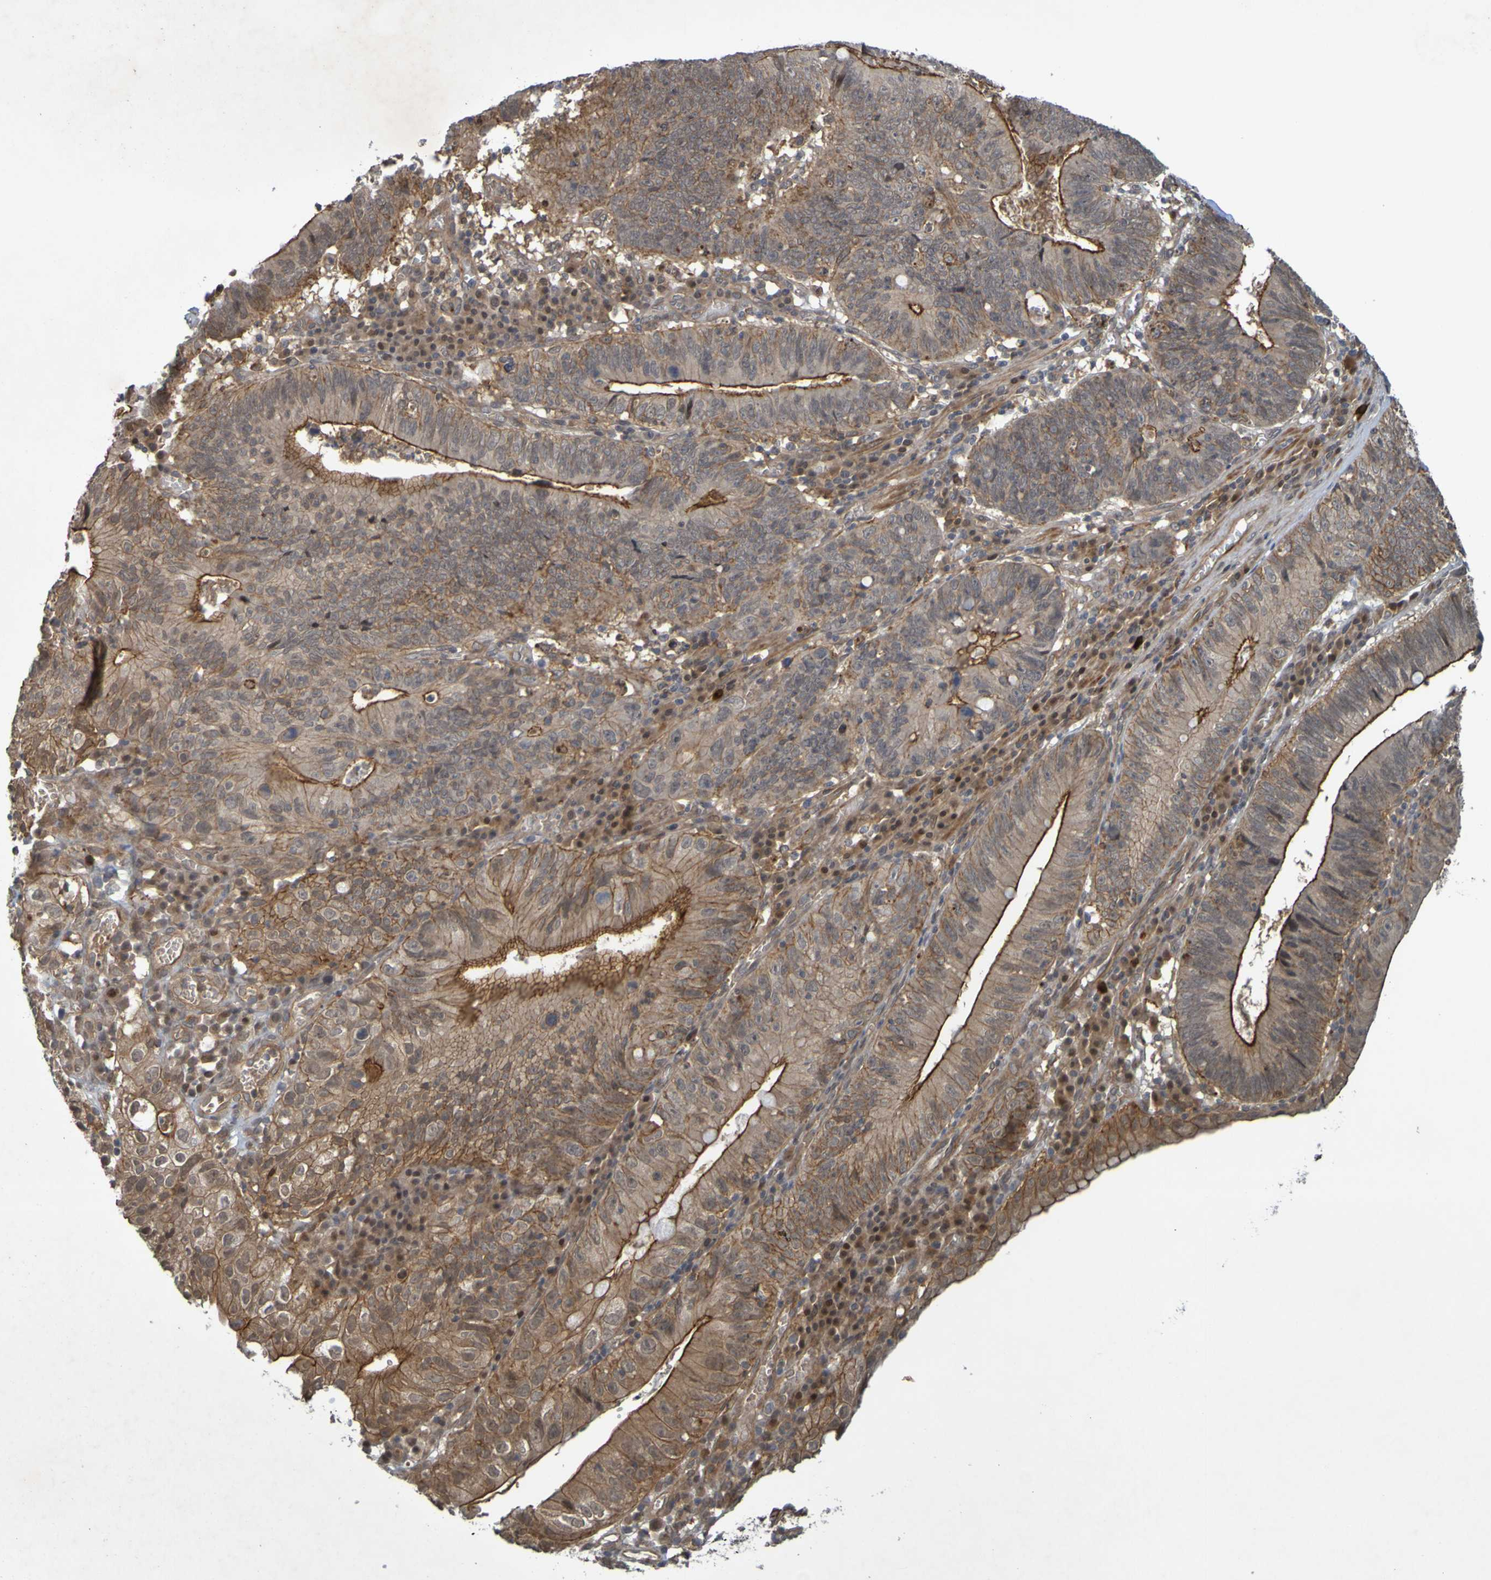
{"staining": {"intensity": "strong", "quantity": ">75%", "location": "cytoplasmic/membranous"}, "tissue": "stomach cancer", "cell_type": "Tumor cells", "image_type": "cancer", "snomed": [{"axis": "morphology", "description": "Adenocarcinoma, NOS"}, {"axis": "topography", "description": "Stomach"}], "caption": "Tumor cells demonstrate high levels of strong cytoplasmic/membranous positivity in about >75% of cells in human stomach cancer.", "gene": "ARHGEF11", "patient": {"sex": "male", "age": 59}}